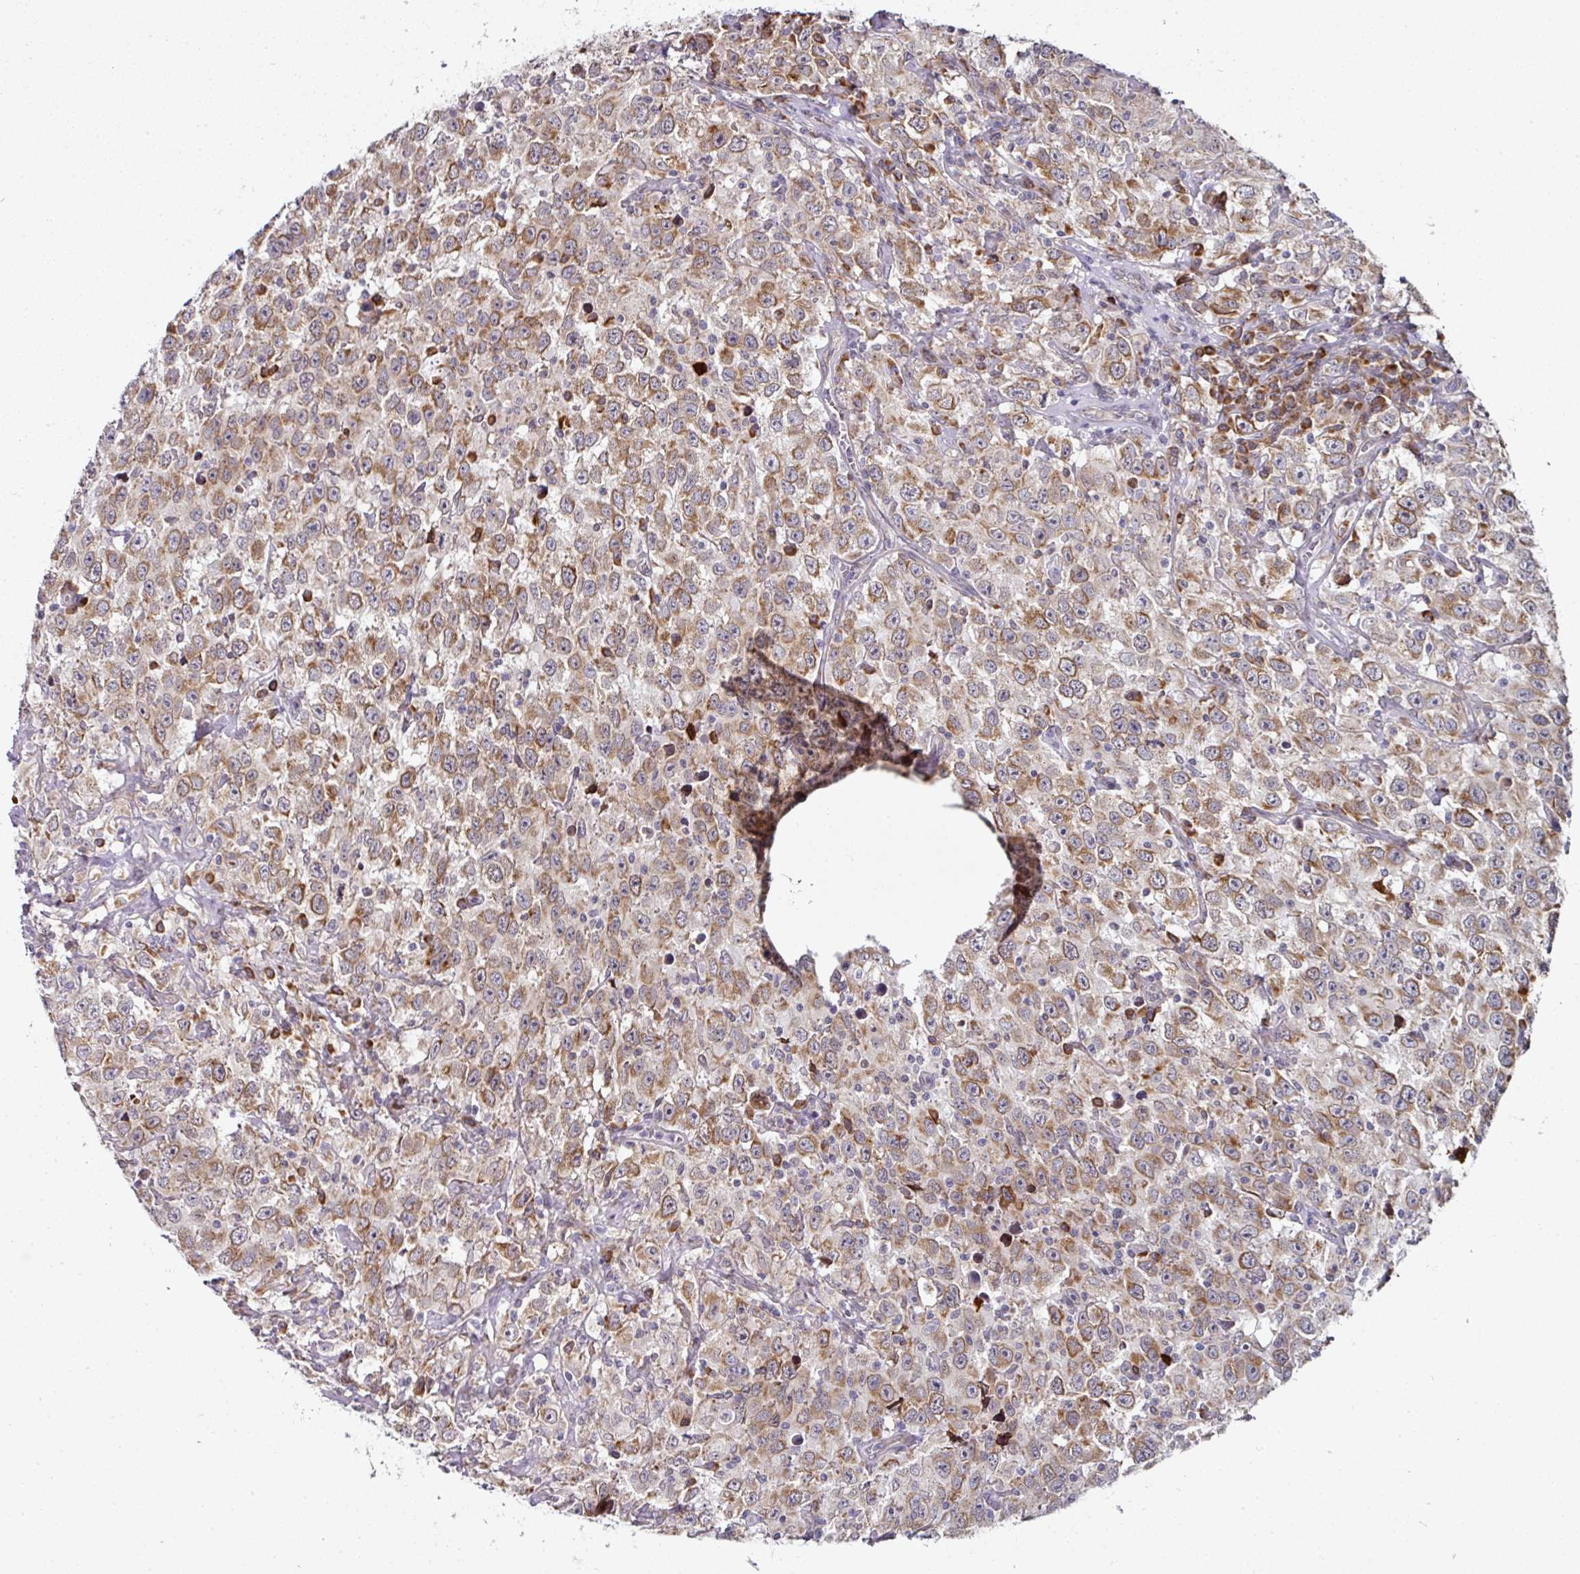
{"staining": {"intensity": "moderate", "quantity": ">75%", "location": "cytoplasmic/membranous"}, "tissue": "testis cancer", "cell_type": "Tumor cells", "image_type": "cancer", "snomed": [{"axis": "morphology", "description": "Seminoma, NOS"}, {"axis": "topography", "description": "Testis"}], "caption": "This histopathology image displays testis cancer stained with IHC to label a protein in brown. The cytoplasmic/membranous of tumor cells show moderate positivity for the protein. Nuclei are counter-stained blue.", "gene": "APOLD1", "patient": {"sex": "male", "age": 41}}